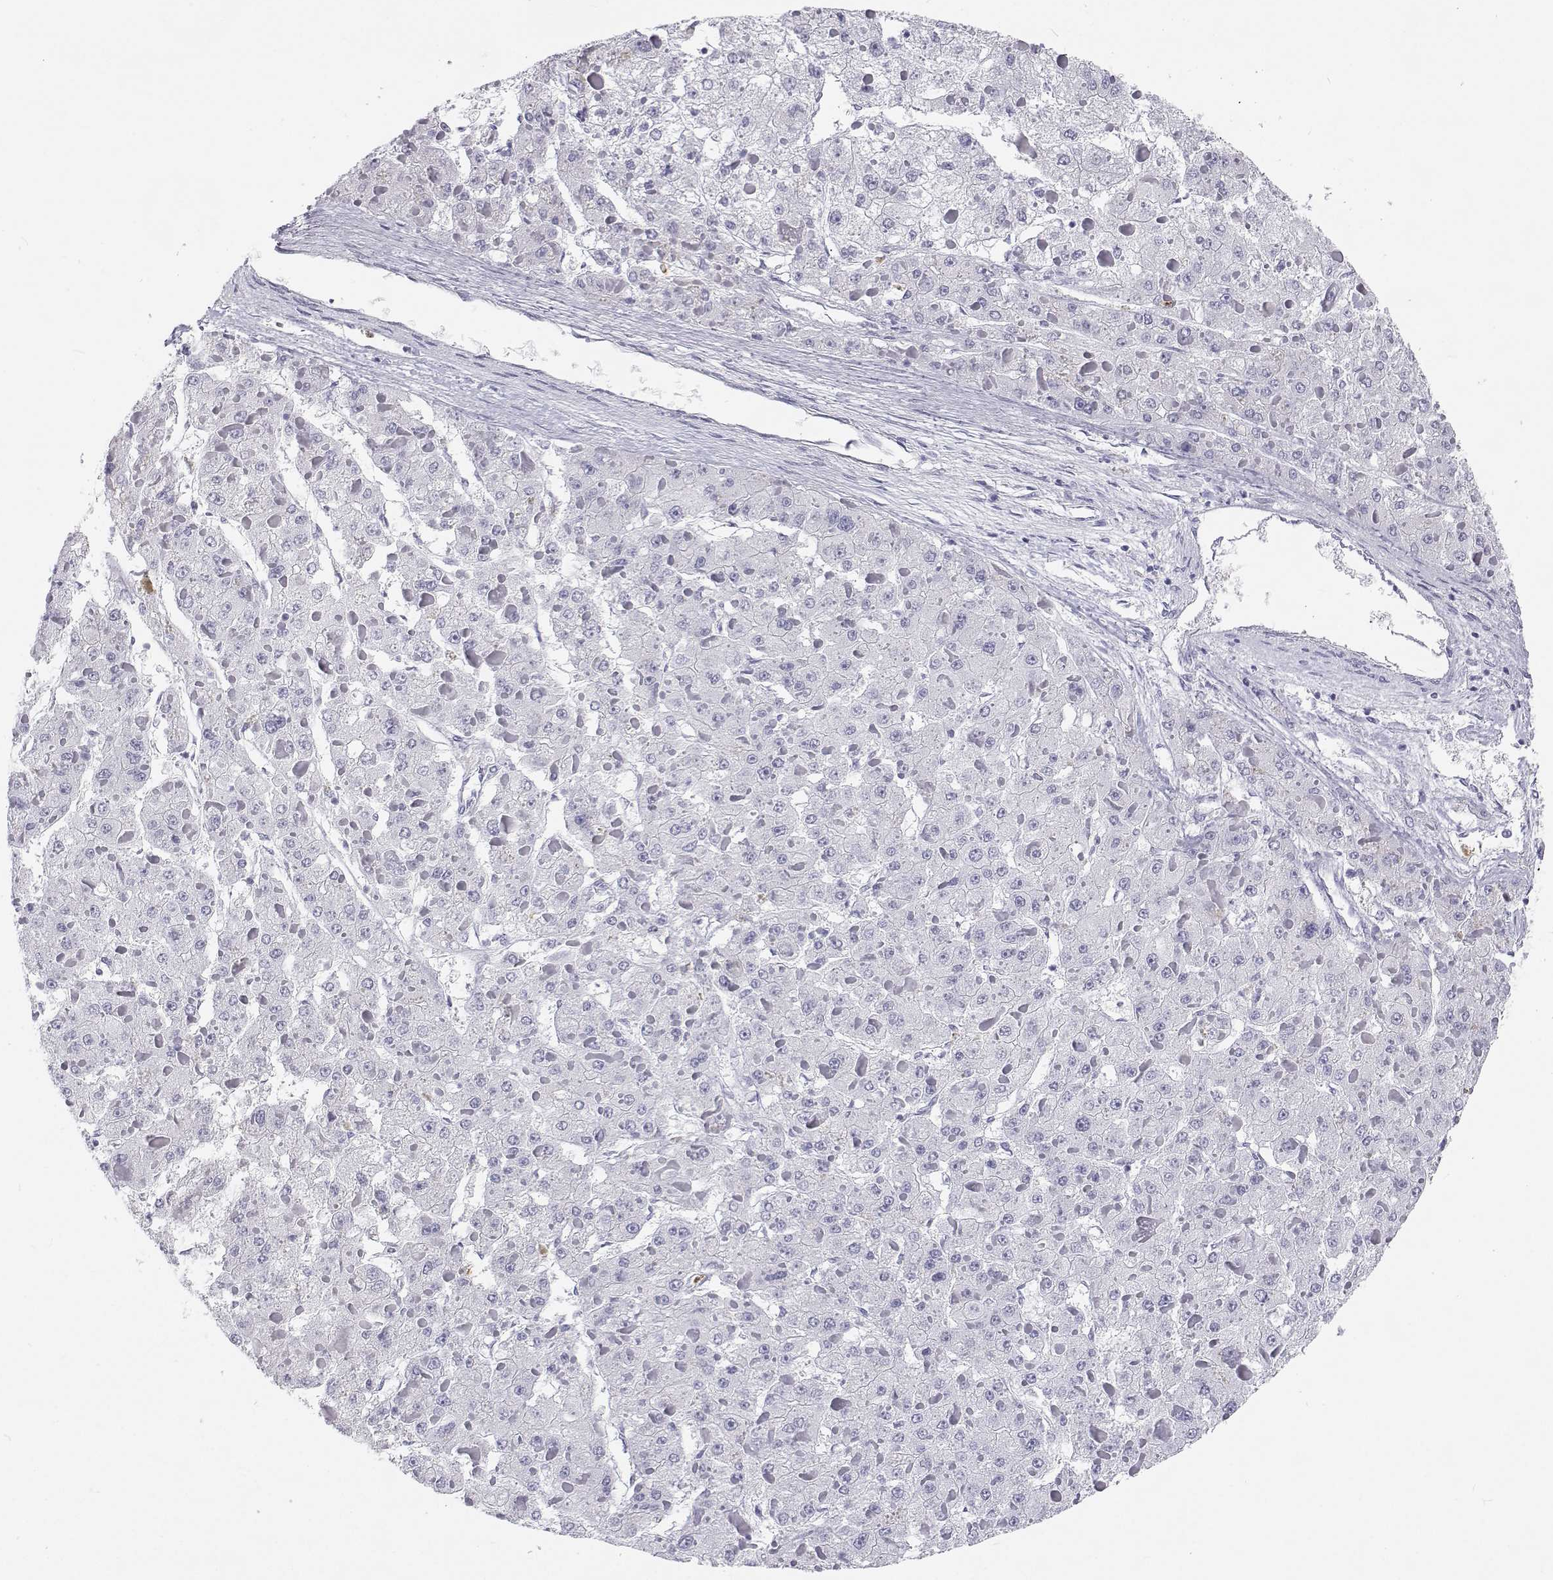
{"staining": {"intensity": "negative", "quantity": "none", "location": "none"}, "tissue": "liver cancer", "cell_type": "Tumor cells", "image_type": "cancer", "snomed": [{"axis": "morphology", "description": "Carcinoma, Hepatocellular, NOS"}, {"axis": "topography", "description": "Liver"}], "caption": "Tumor cells are negative for brown protein staining in liver cancer.", "gene": "SFTPB", "patient": {"sex": "female", "age": 73}}